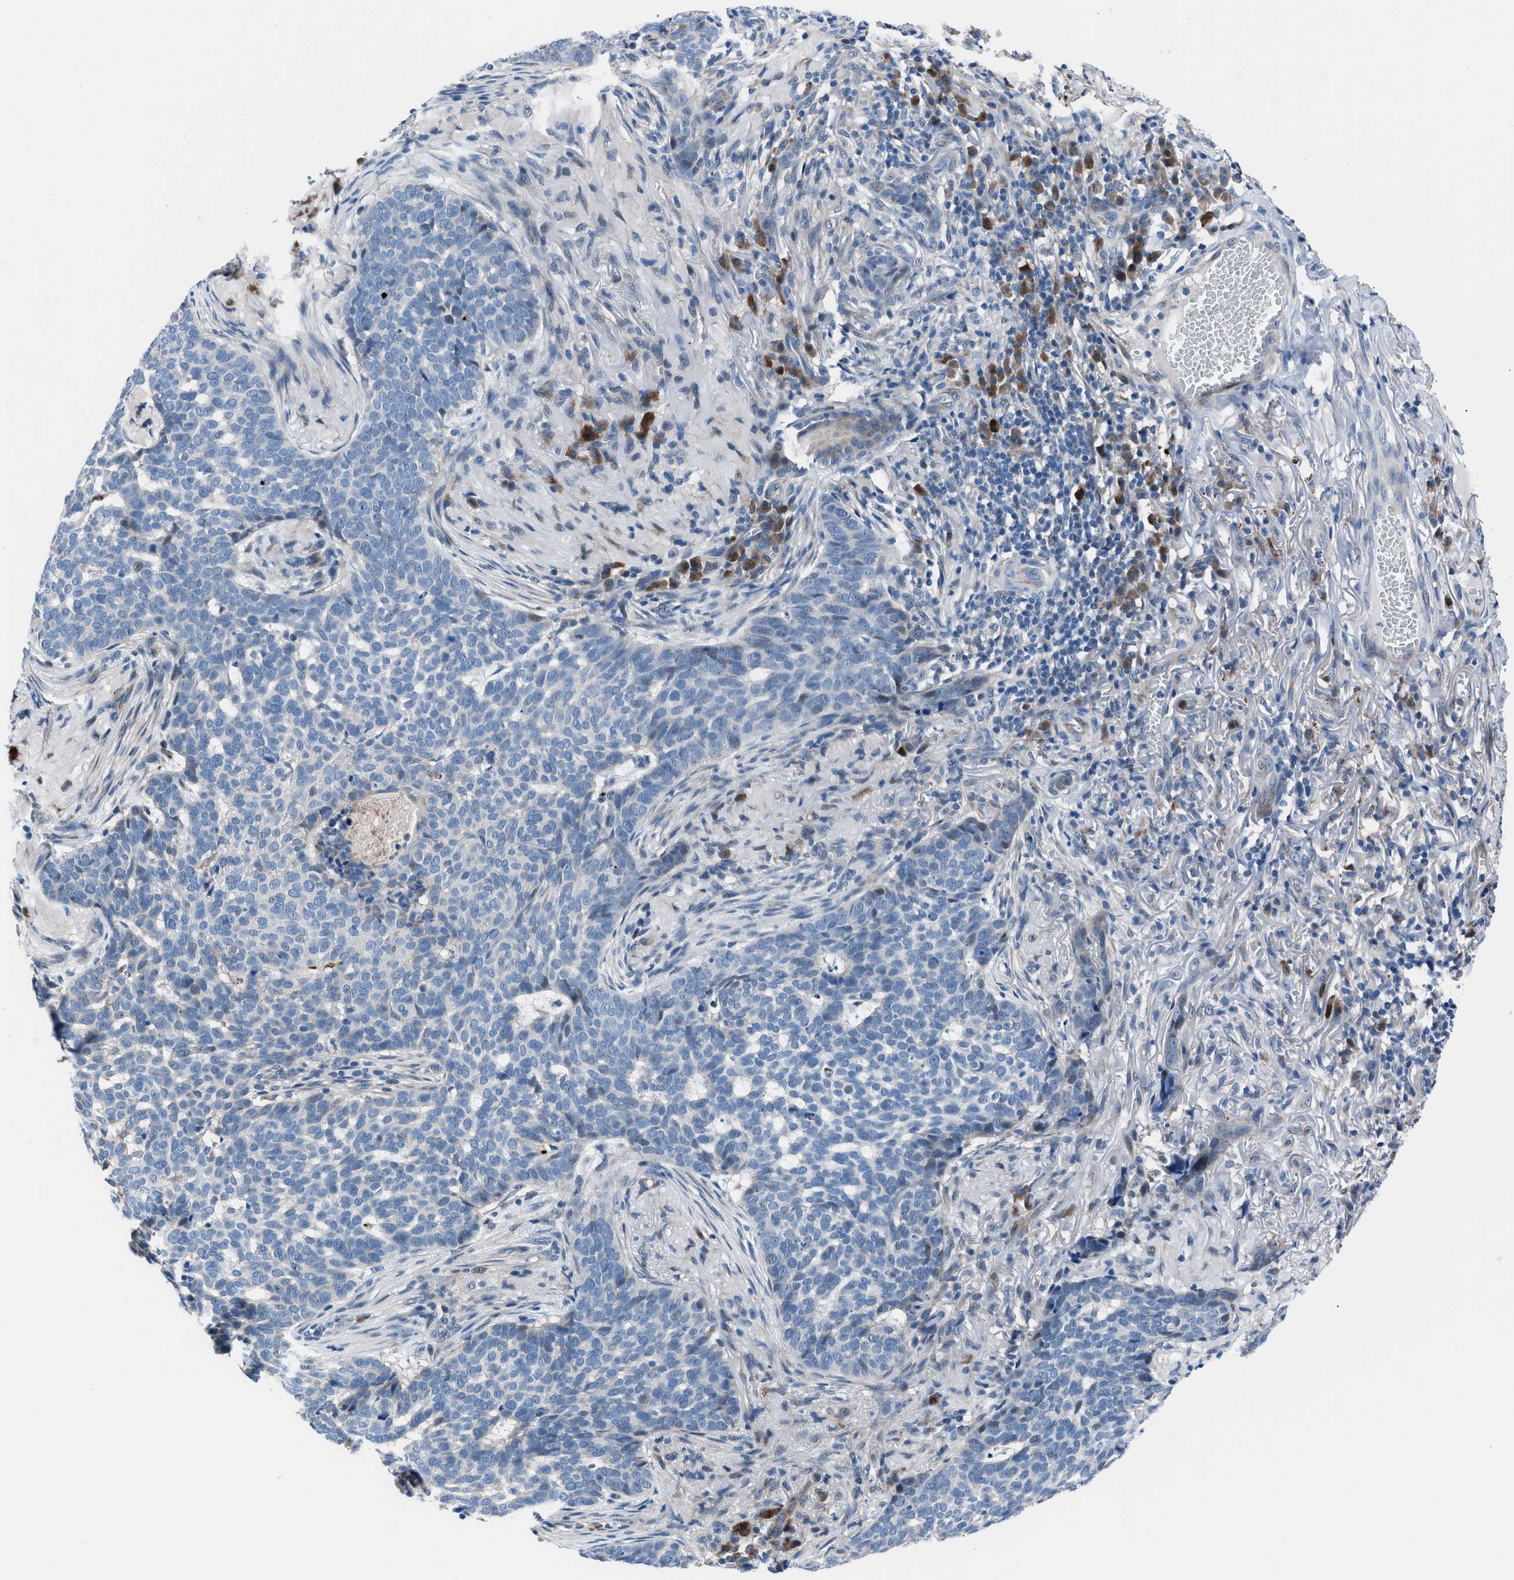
{"staining": {"intensity": "negative", "quantity": "none", "location": "none"}, "tissue": "skin cancer", "cell_type": "Tumor cells", "image_type": "cancer", "snomed": [{"axis": "morphology", "description": "Basal cell carcinoma"}, {"axis": "topography", "description": "Skin"}], "caption": "Micrograph shows no significant protein staining in tumor cells of skin basal cell carcinoma.", "gene": "UAP1", "patient": {"sex": "male", "age": 85}}